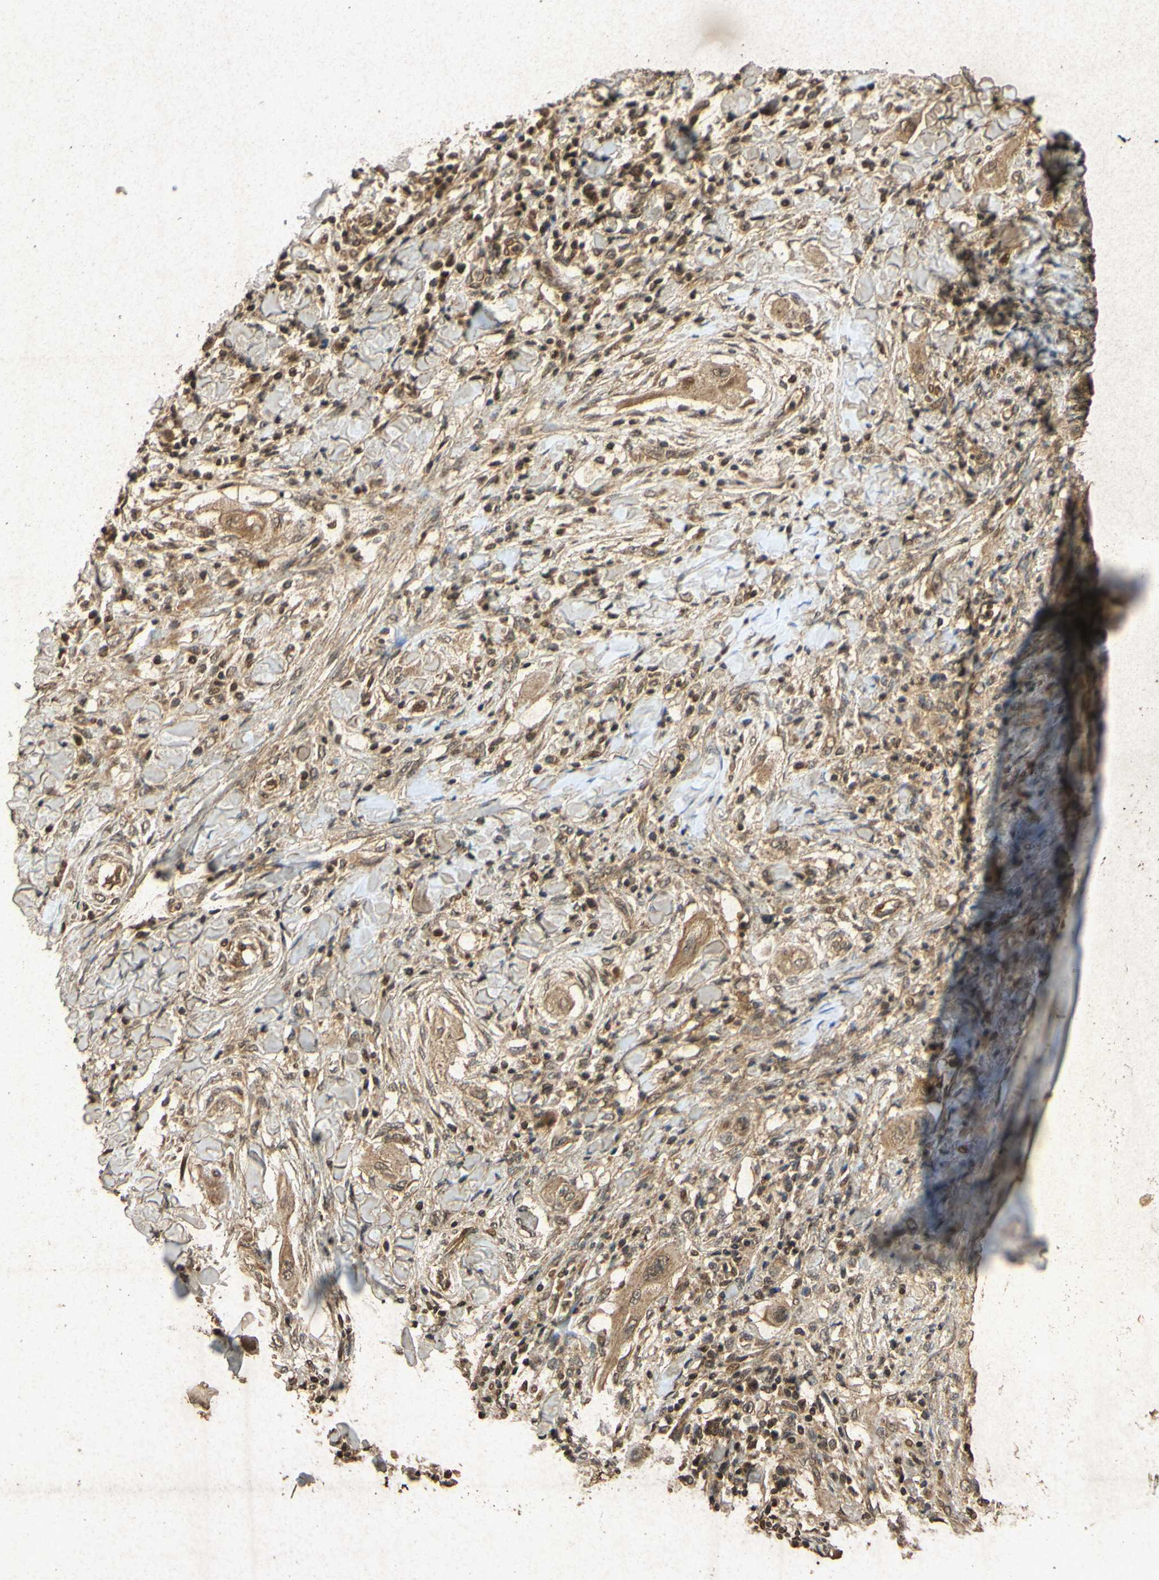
{"staining": {"intensity": "moderate", "quantity": ">75%", "location": "cytoplasmic/membranous,nuclear"}, "tissue": "lung cancer", "cell_type": "Tumor cells", "image_type": "cancer", "snomed": [{"axis": "morphology", "description": "Squamous cell carcinoma, NOS"}, {"axis": "topography", "description": "Lung"}], "caption": "About >75% of tumor cells in lung cancer (squamous cell carcinoma) demonstrate moderate cytoplasmic/membranous and nuclear protein staining as visualized by brown immunohistochemical staining.", "gene": "ATP6V1H", "patient": {"sex": "female", "age": 47}}